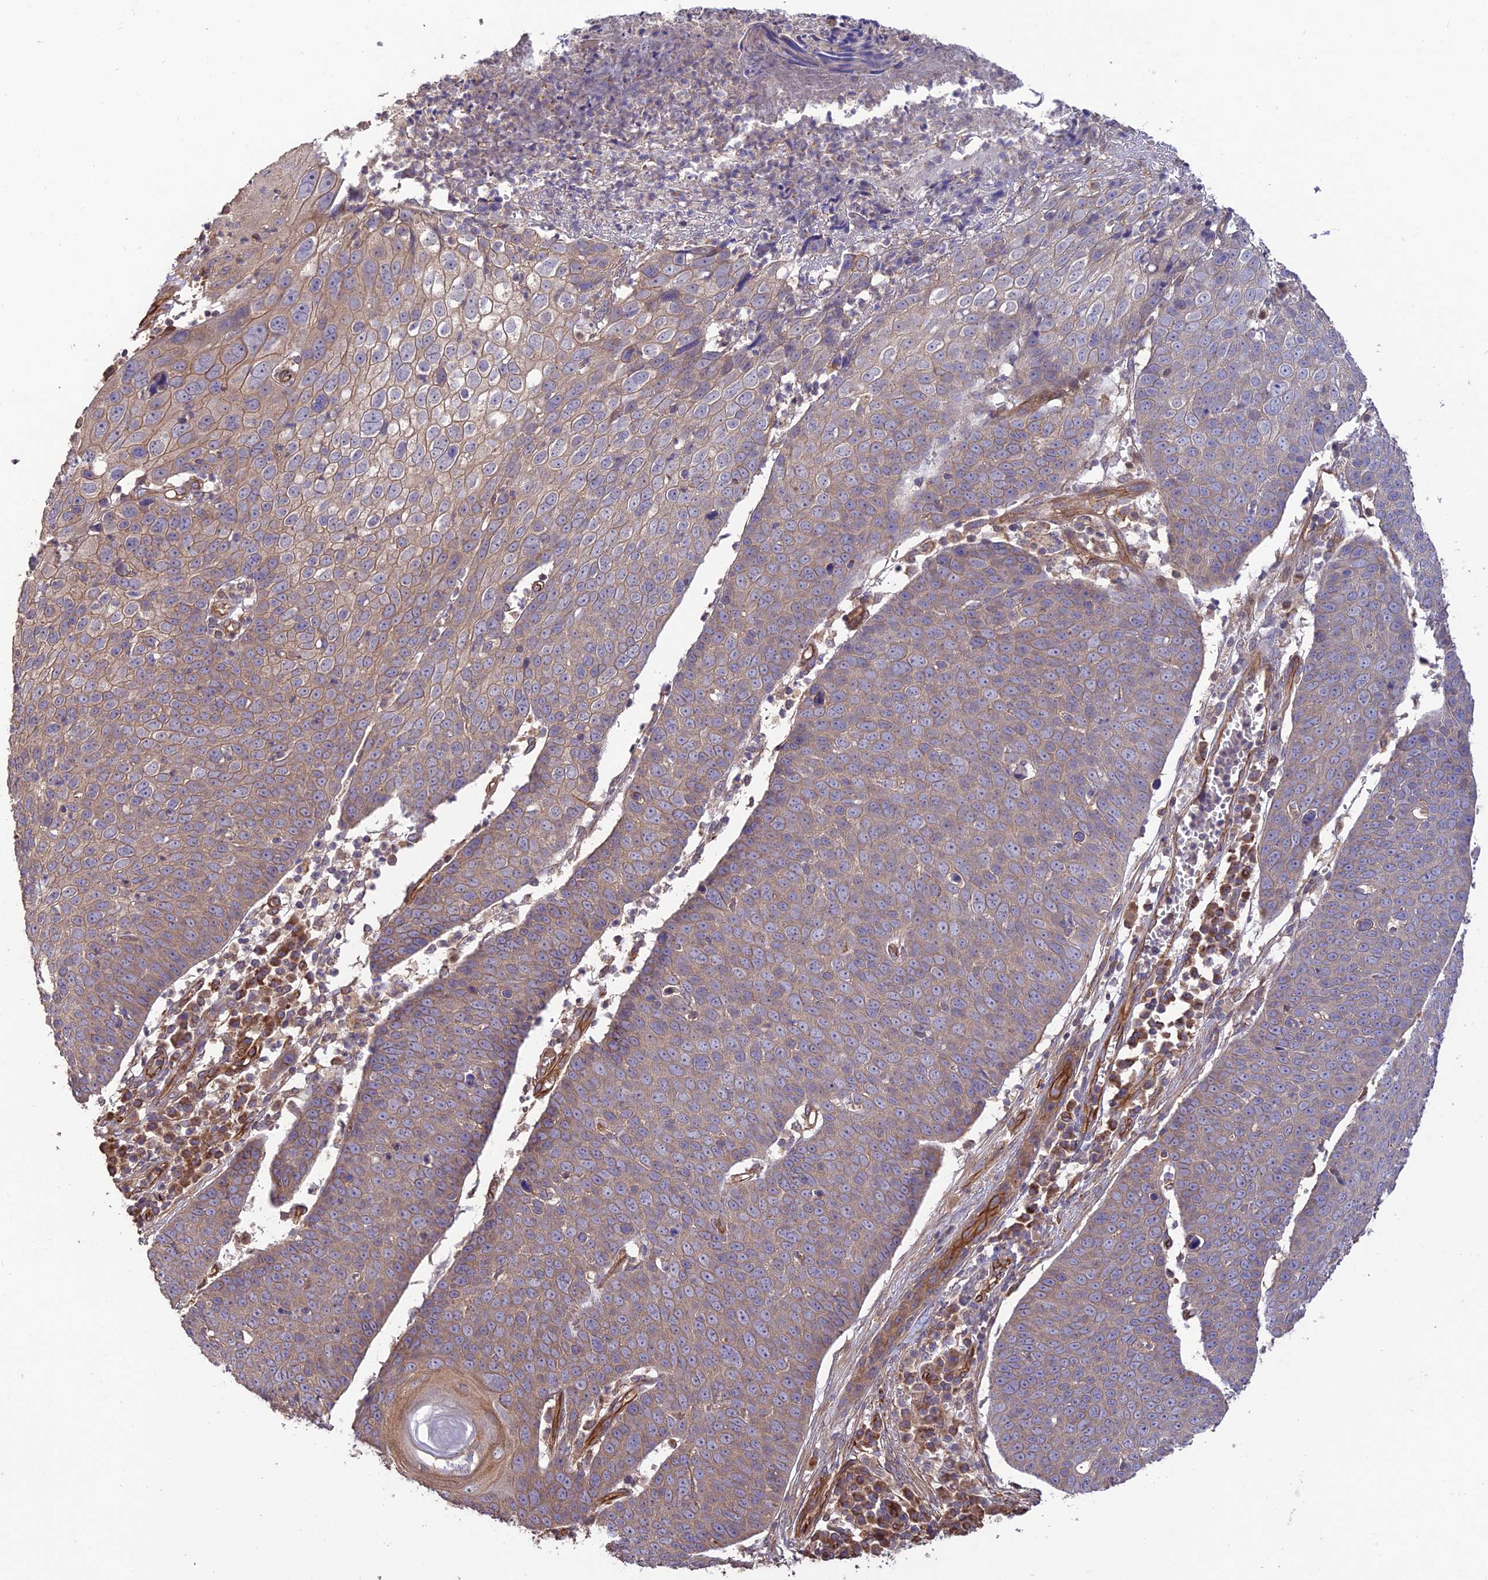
{"staining": {"intensity": "weak", "quantity": "25%-75%", "location": "cytoplasmic/membranous"}, "tissue": "skin cancer", "cell_type": "Tumor cells", "image_type": "cancer", "snomed": [{"axis": "morphology", "description": "Squamous cell carcinoma, NOS"}, {"axis": "topography", "description": "Skin"}], "caption": "Immunohistochemical staining of squamous cell carcinoma (skin) shows low levels of weak cytoplasmic/membranous protein expression in about 25%-75% of tumor cells. The protein is shown in brown color, while the nuclei are stained blue.", "gene": "HOMER2", "patient": {"sex": "male", "age": 71}}